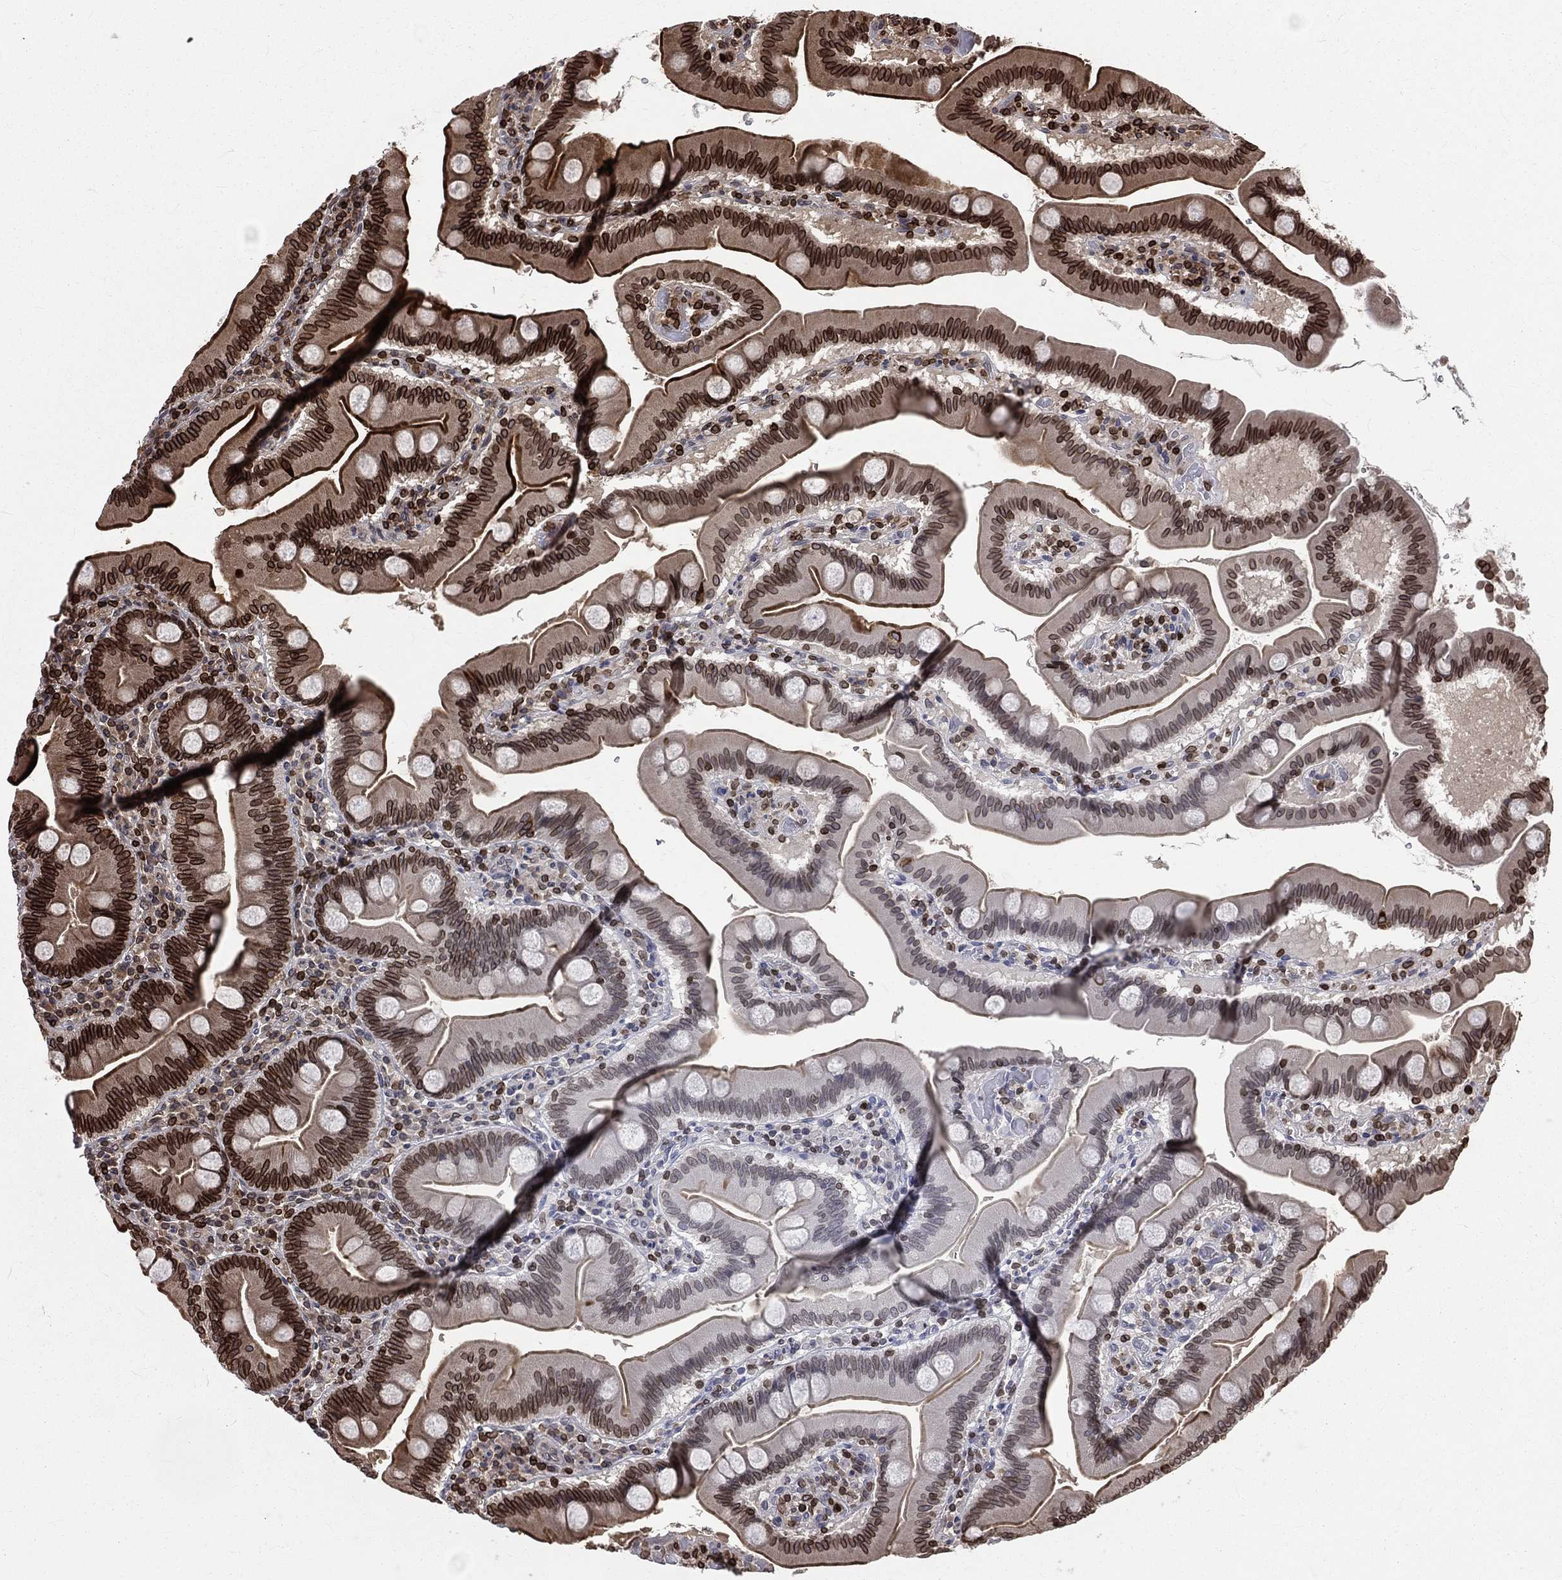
{"staining": {"intensity": "strong", "quantity": ">75%", "location": "cytoplasmic/membranous,nuclear"}, "tissue": "duodenum", "cell_type": "Glandular cells", "image_type": "normal", "snomed": [{"axis": "morphology", "description": "Normal tissue, NOS"}, {"axis": "topography", "description": "Duodenum"}], "caption": "Protein staining reveals strong cytoplasmic/membranous,nuclear staining in about >75% of glandular cells in benign duodenum. The protein is shown in brown color, while the nuclei are stained blue.", "gene": "LBR", "patient": {"sex": "male", "age": 59}}